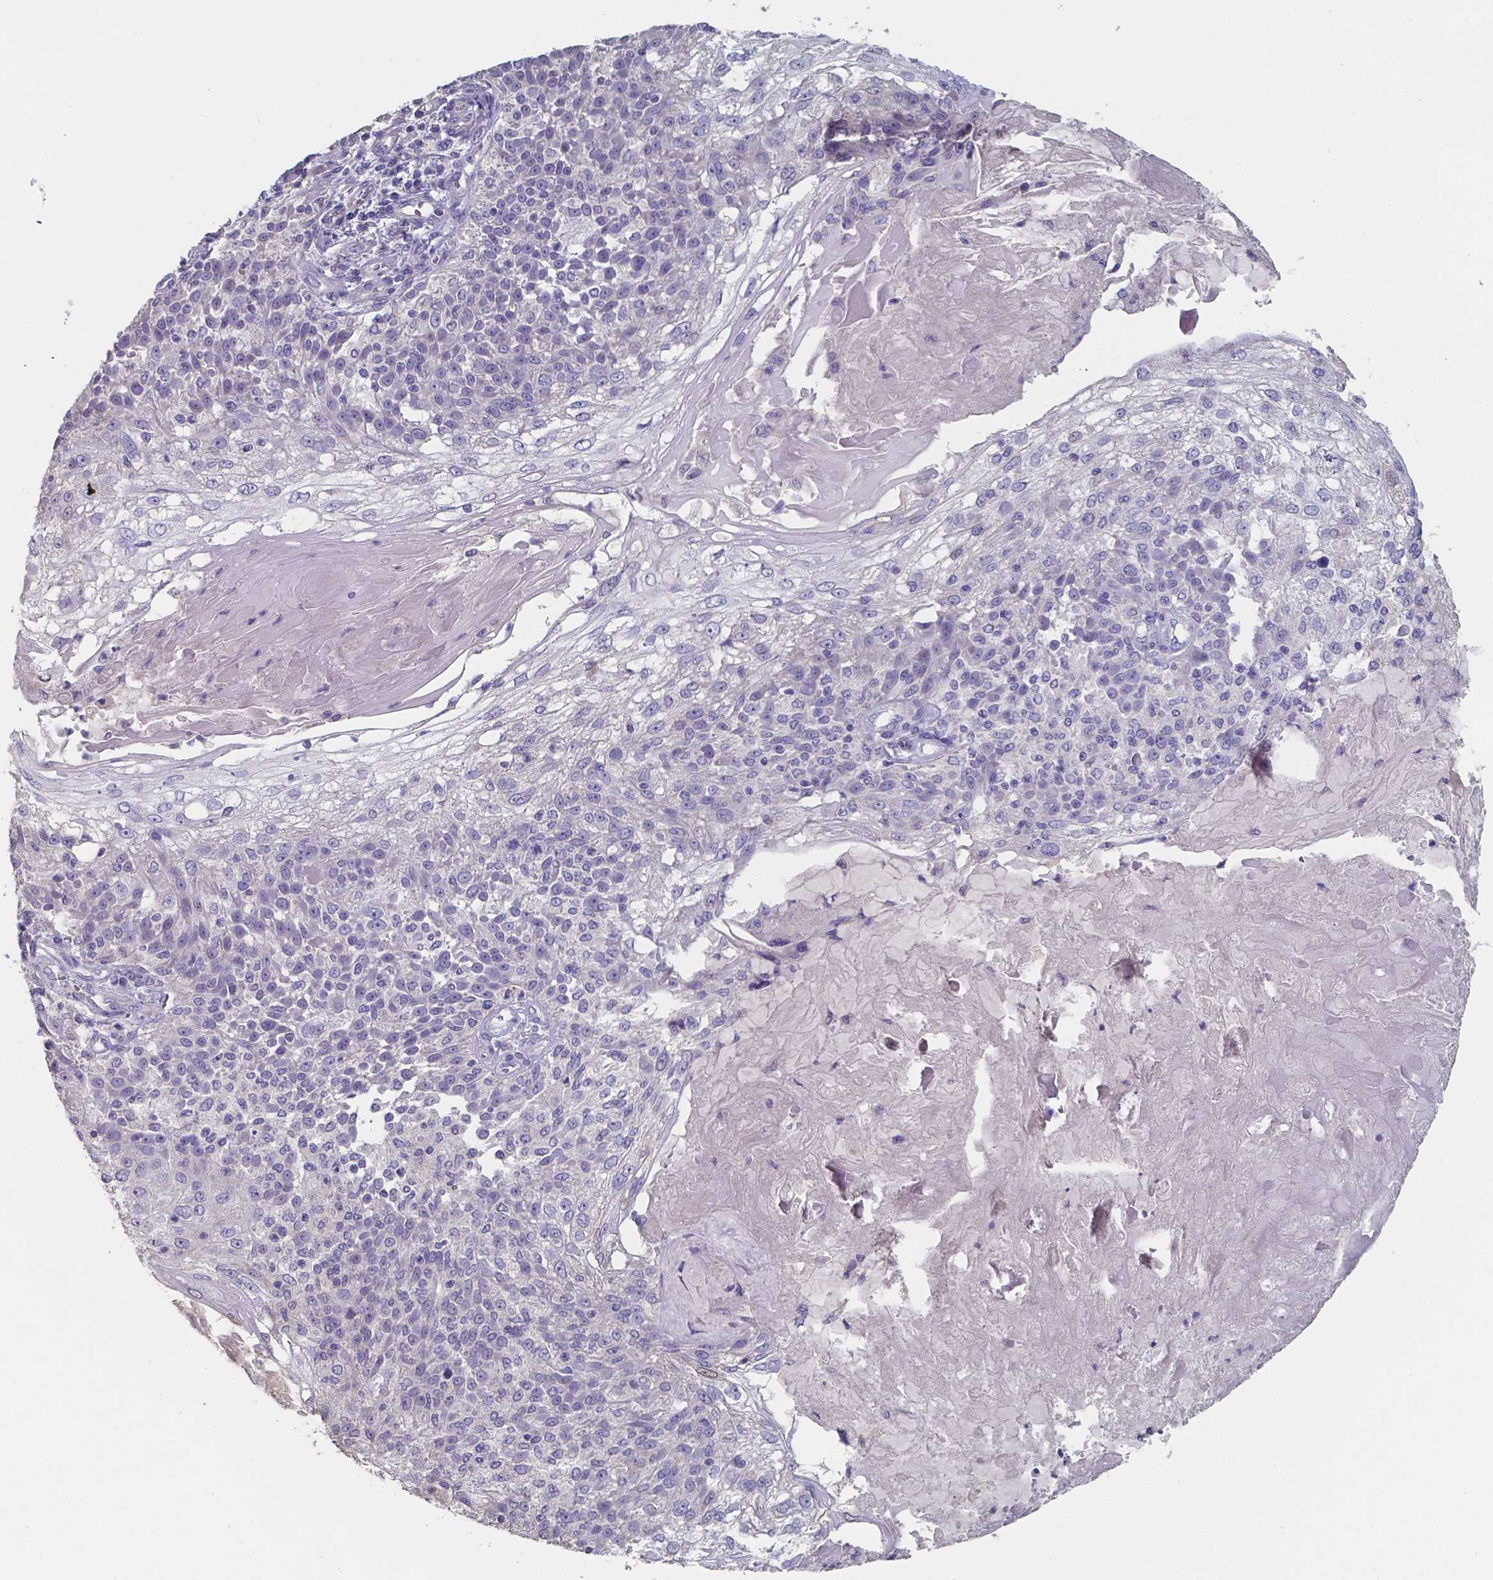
{"staining": {"intensity": "negative", "quantity": "none", "location": "none"}, "tissue": "skin cancer", "cell_type": "Tumor cells", "image_type": "cancer", "snomed": [{"axis": "morphology", "description": "Normal tissue, NOS"}, {"axis": "morphology", "description": "Squamous cell carcinoma, NOS"}, {"axis": "topography", "description": "Skin"}], "caption": "High power microscopy micrograph of an immunohistochemistry micrograph of skin cancer (squamous cell carcinoma), revealing no significant expression in tumor cells. Nuclei are stained in blue.", "gene": "FOXJ1", "patient": {"sex": "female", "age": 83}}